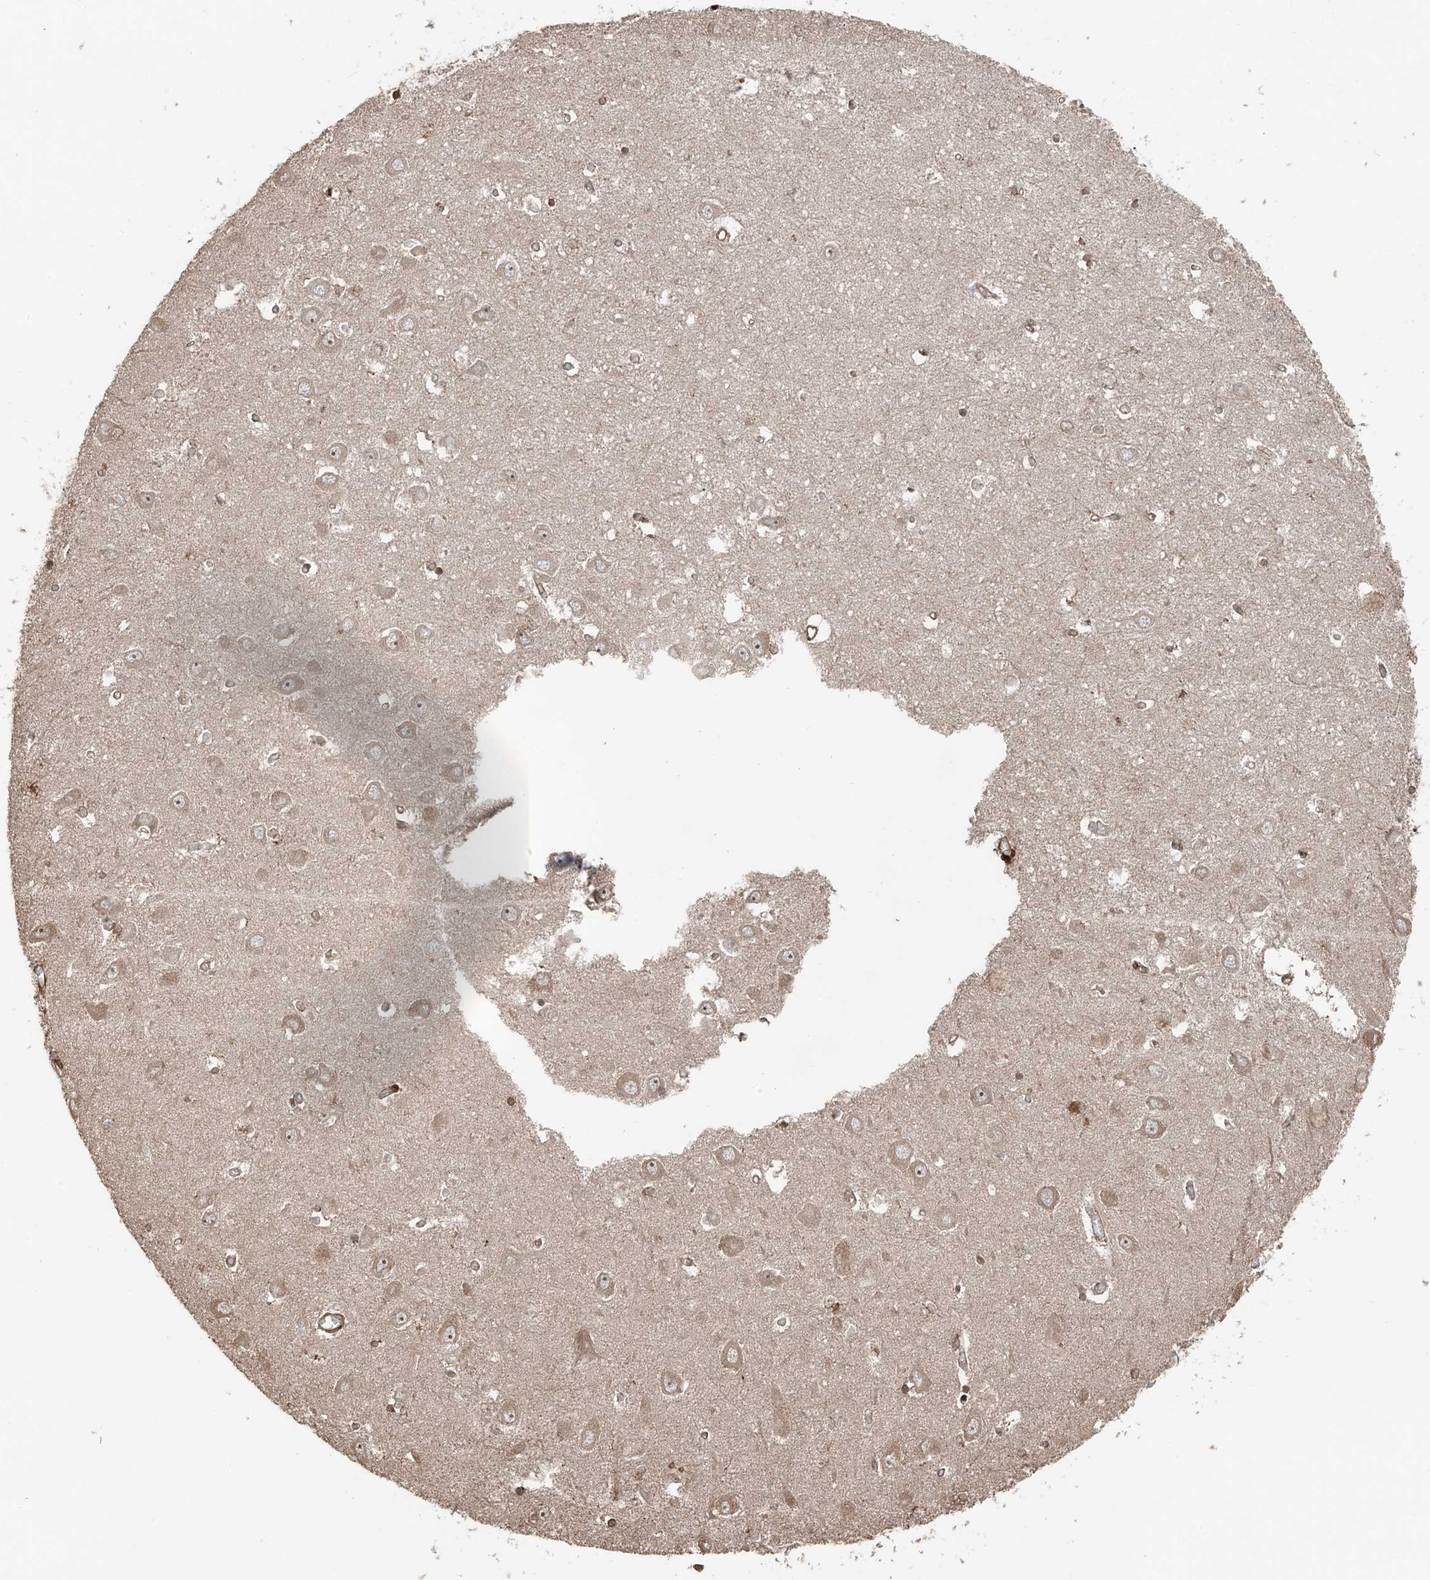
{"staining": {"intensity": "negative", "quantity": "none", "location": "none"}, "tissue": "hippocampus", "cell_type": "Glial cells", "image_type": "normal", "snomed": [{"axis": "morphology", "description": "Normal tissue, NOS"}, {"axis": "topography", "description": "Hippocampus"}], "caption": "The IHC histopathology image has no significant staining in glial cells of hippocampus.", "gene": "CEP162", "patient": {"sex": "male", "age": 70}}